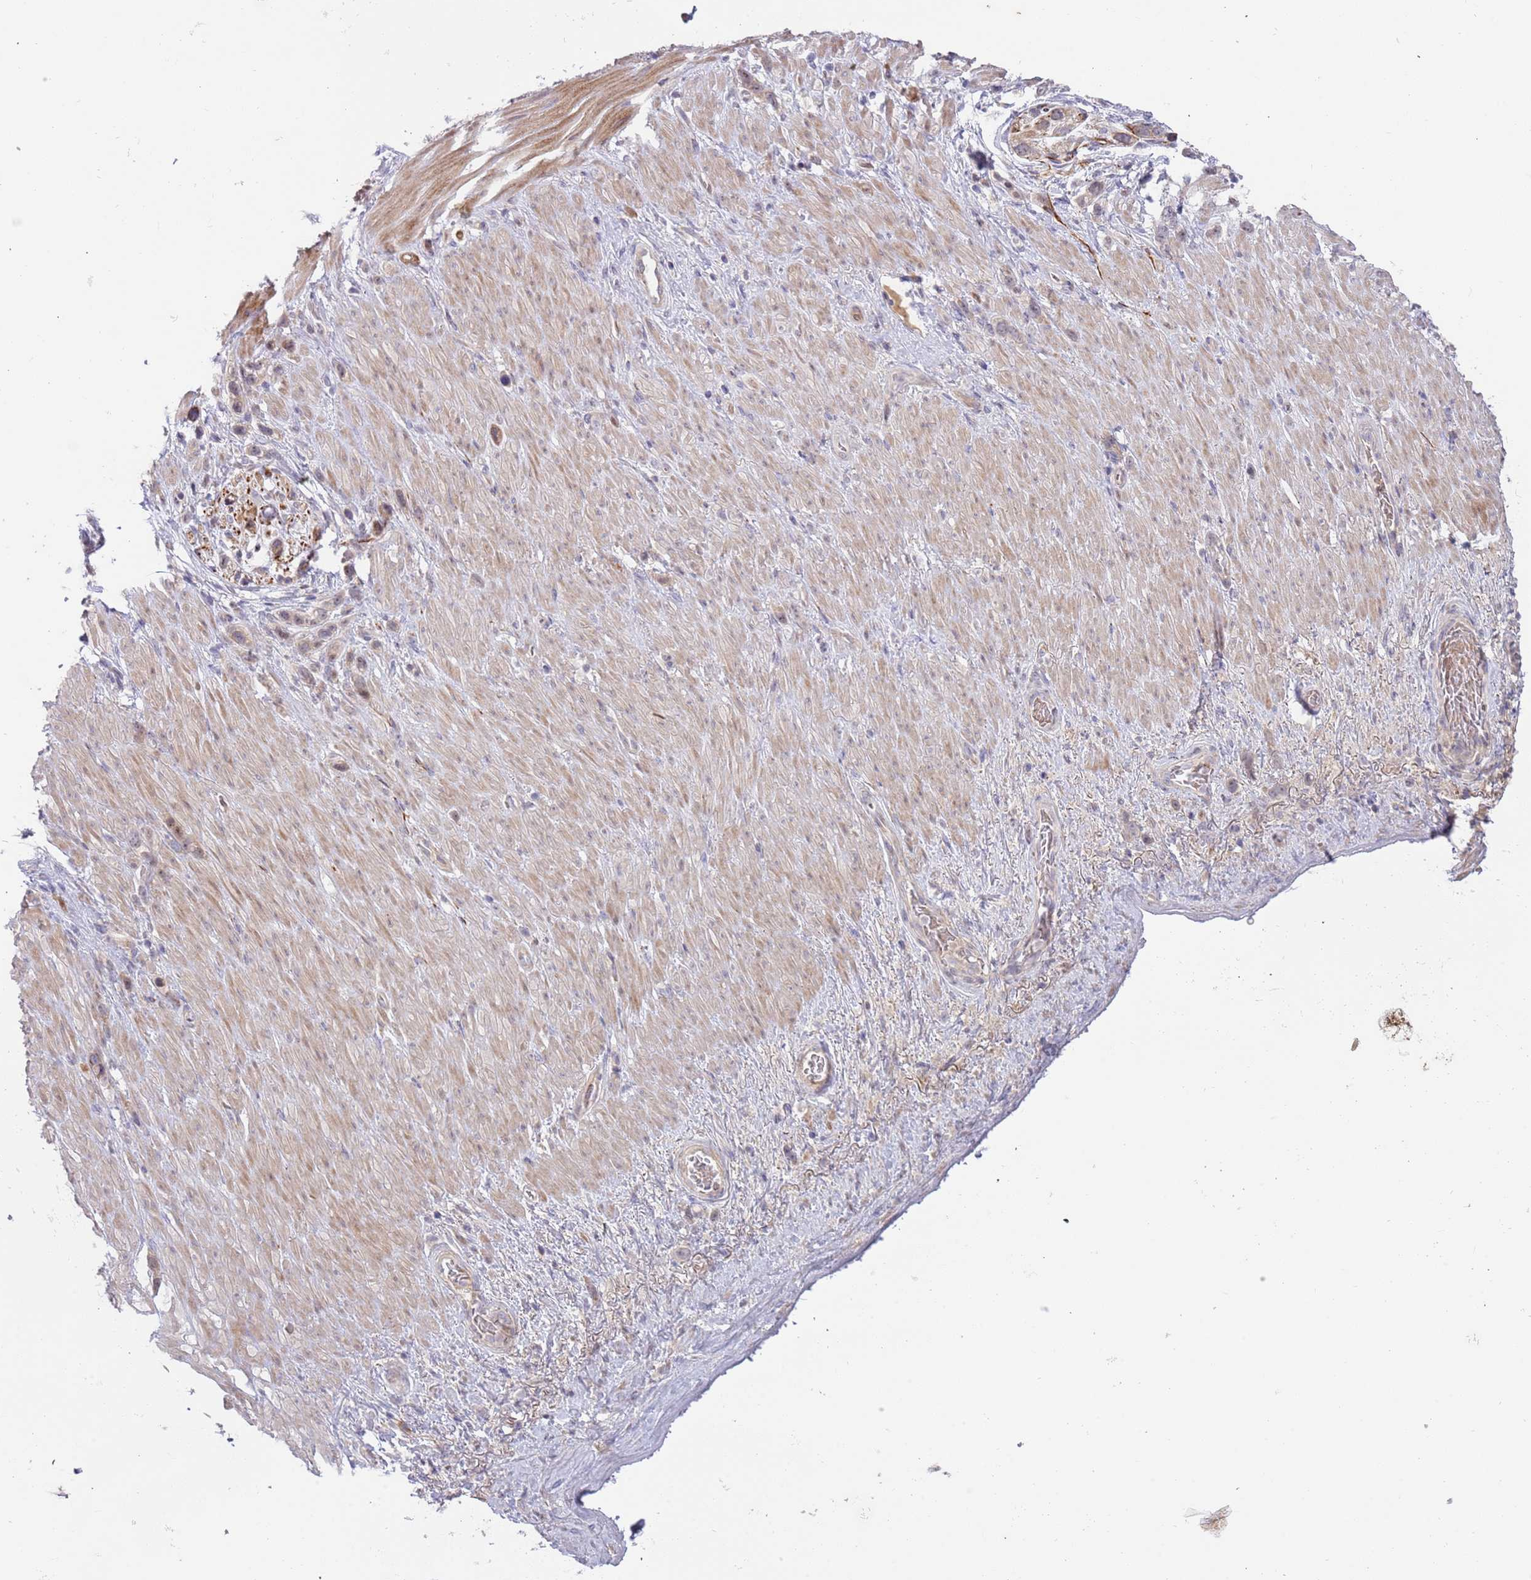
{"staining": {"intensity": "negative", "quantity": "none", "location": "none"}, "tissue": "stomach cancer", "cell_type": "Tumor cells", "image_type": "cancer", "snomed": [{"axis": "morphology", "description": "Adenocarcinoma, NOS"}, {"axis": "topography", "description": "Stomach"}], "caption": "This is an immunohistochemistry histopathology image of adenocarcinoma (stomach). There is no staining in tumor cells.", "gene": "TRAPPC6B", "patient": {"sex": "female", "age": 65}}